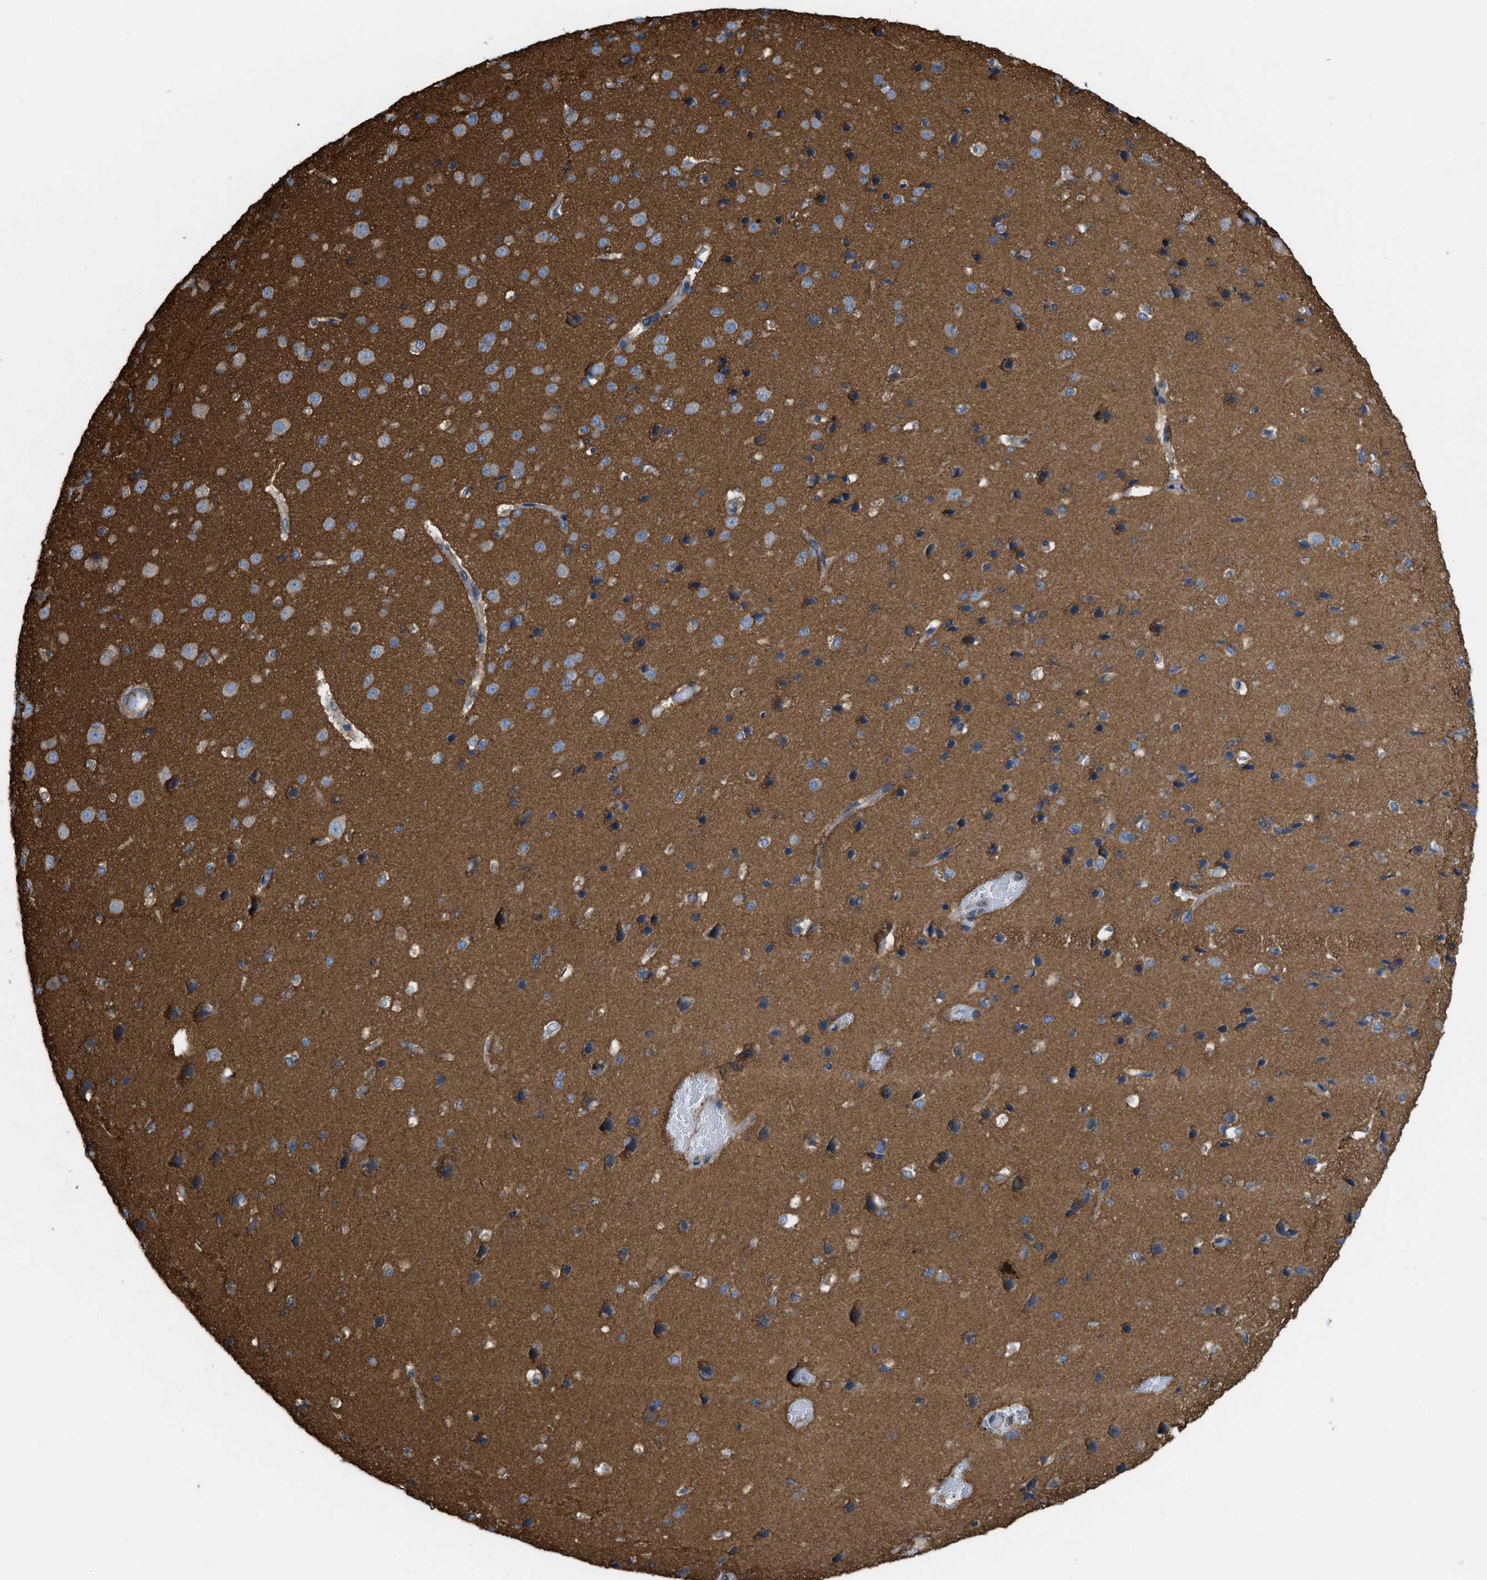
{"staining": {"intensity": "weak", "quantity": "25%-75%", "location": "cytoplasmic/membranous"}, "tissue": "cerebral cortex", "cell_type": "Endothelial cells", "image_type": "normal", "snomed": [{"axis": "morphology", "description": "Normal tissue, NOS"}, {"axis": "morphology", "description": "Developmental malformation"}, {"axis": "topography", "description": "Cerebral cortex"}], "caption": "Brown immunohistochemical staining in unremarkable cerebral cortex demonstrates weak cytoplasmic/membranous staining in about 25%-75% of endothelial cells.", "gene": "MYO18A", "patient": {"sex": "female", "age": 30}}